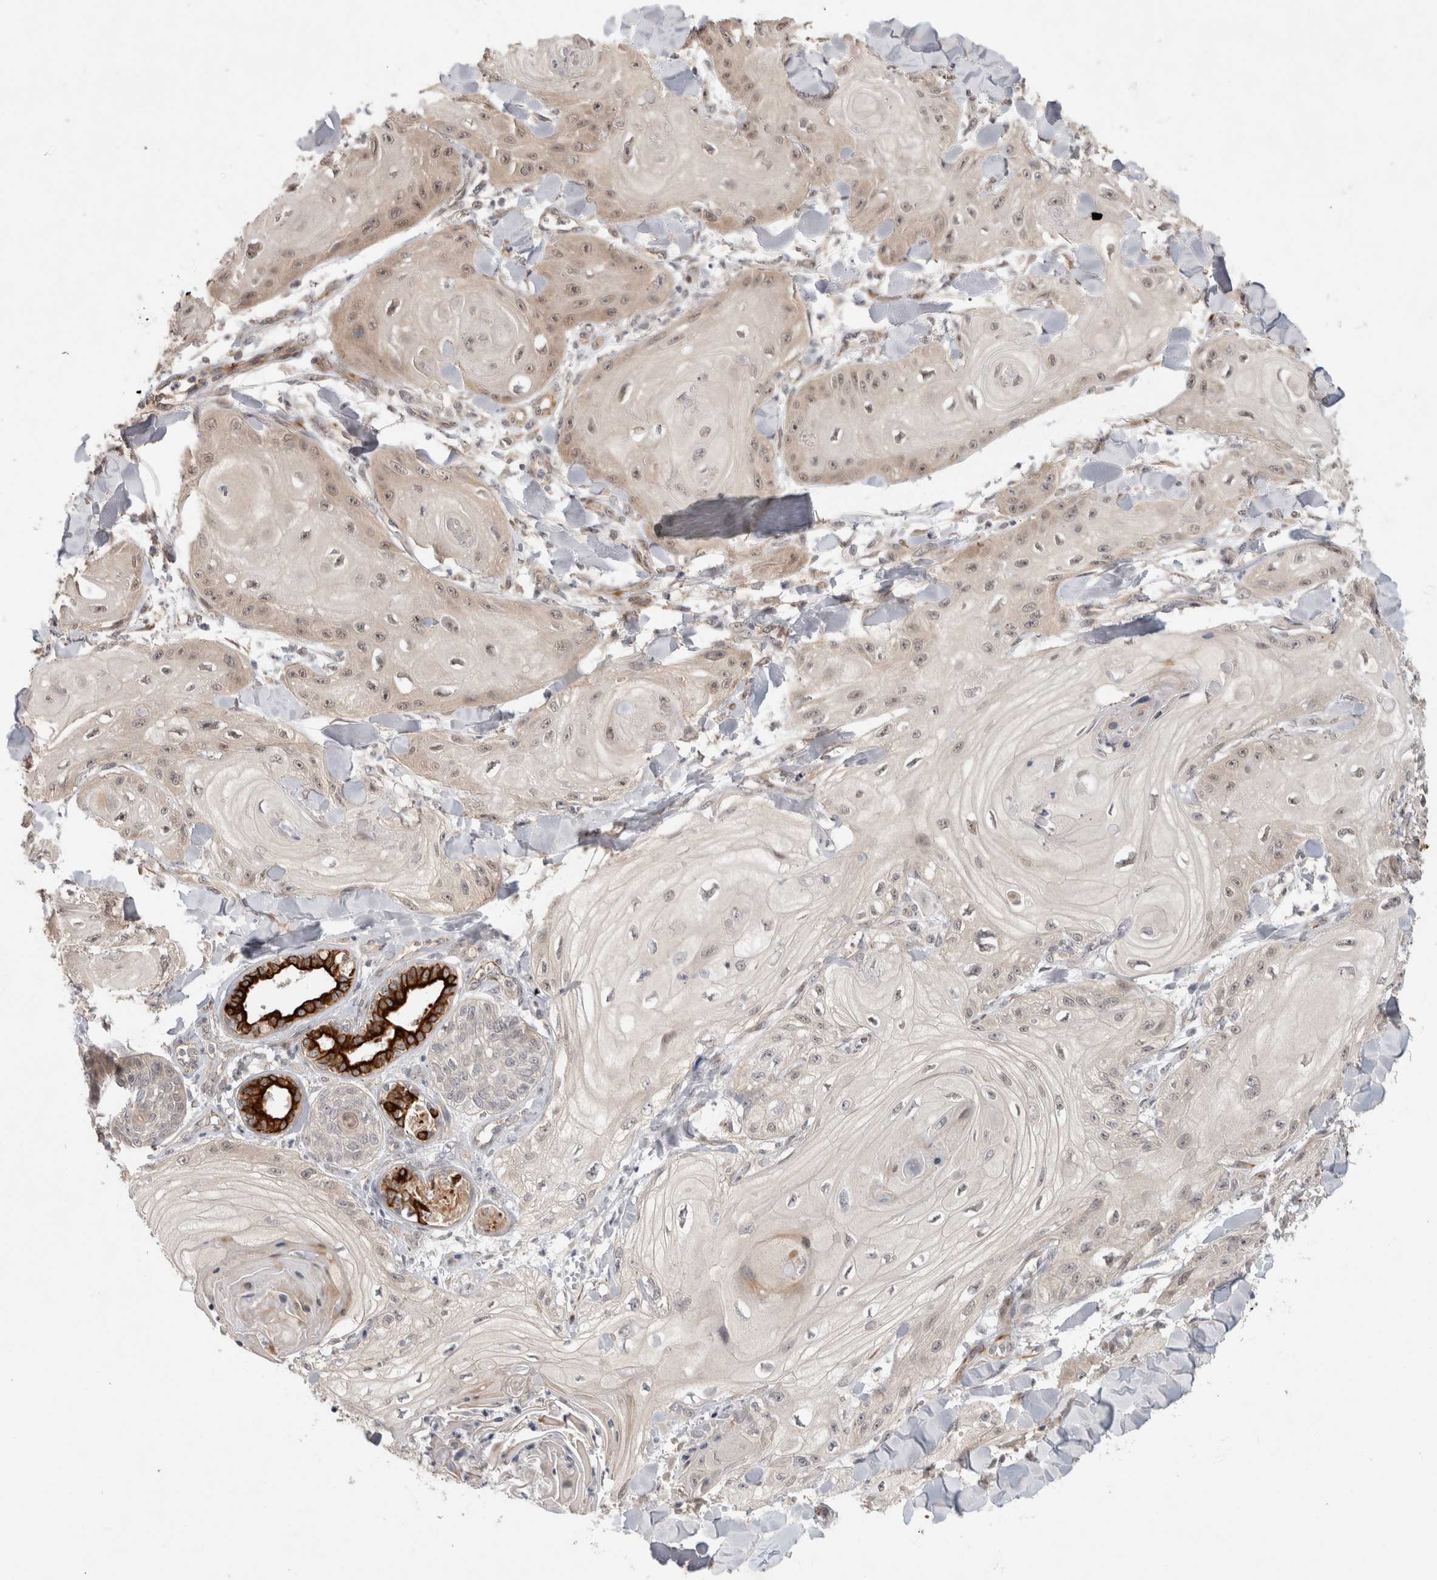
{"staining": {"intensity": "weak", "quantity": "<25%", "location": "cytoplasmic/membranous"}, "tissue": "skin cancer", "cell_type": "Tumor cells", "image_type": "cancer", "snomed": [{"axis": "morphology", "description": "Squamous cell carcinoma, NOS"}, {"axis": "topography", "description": "Skin"}], "caption": "High power microscopy histopathology image of an IHC histopathology image of squamous cell carcinoma (skin), revealing no significant staining in tumor cells.", "gene": "CRISPLD1", "patient": {"sex": "male", "age": 74}}